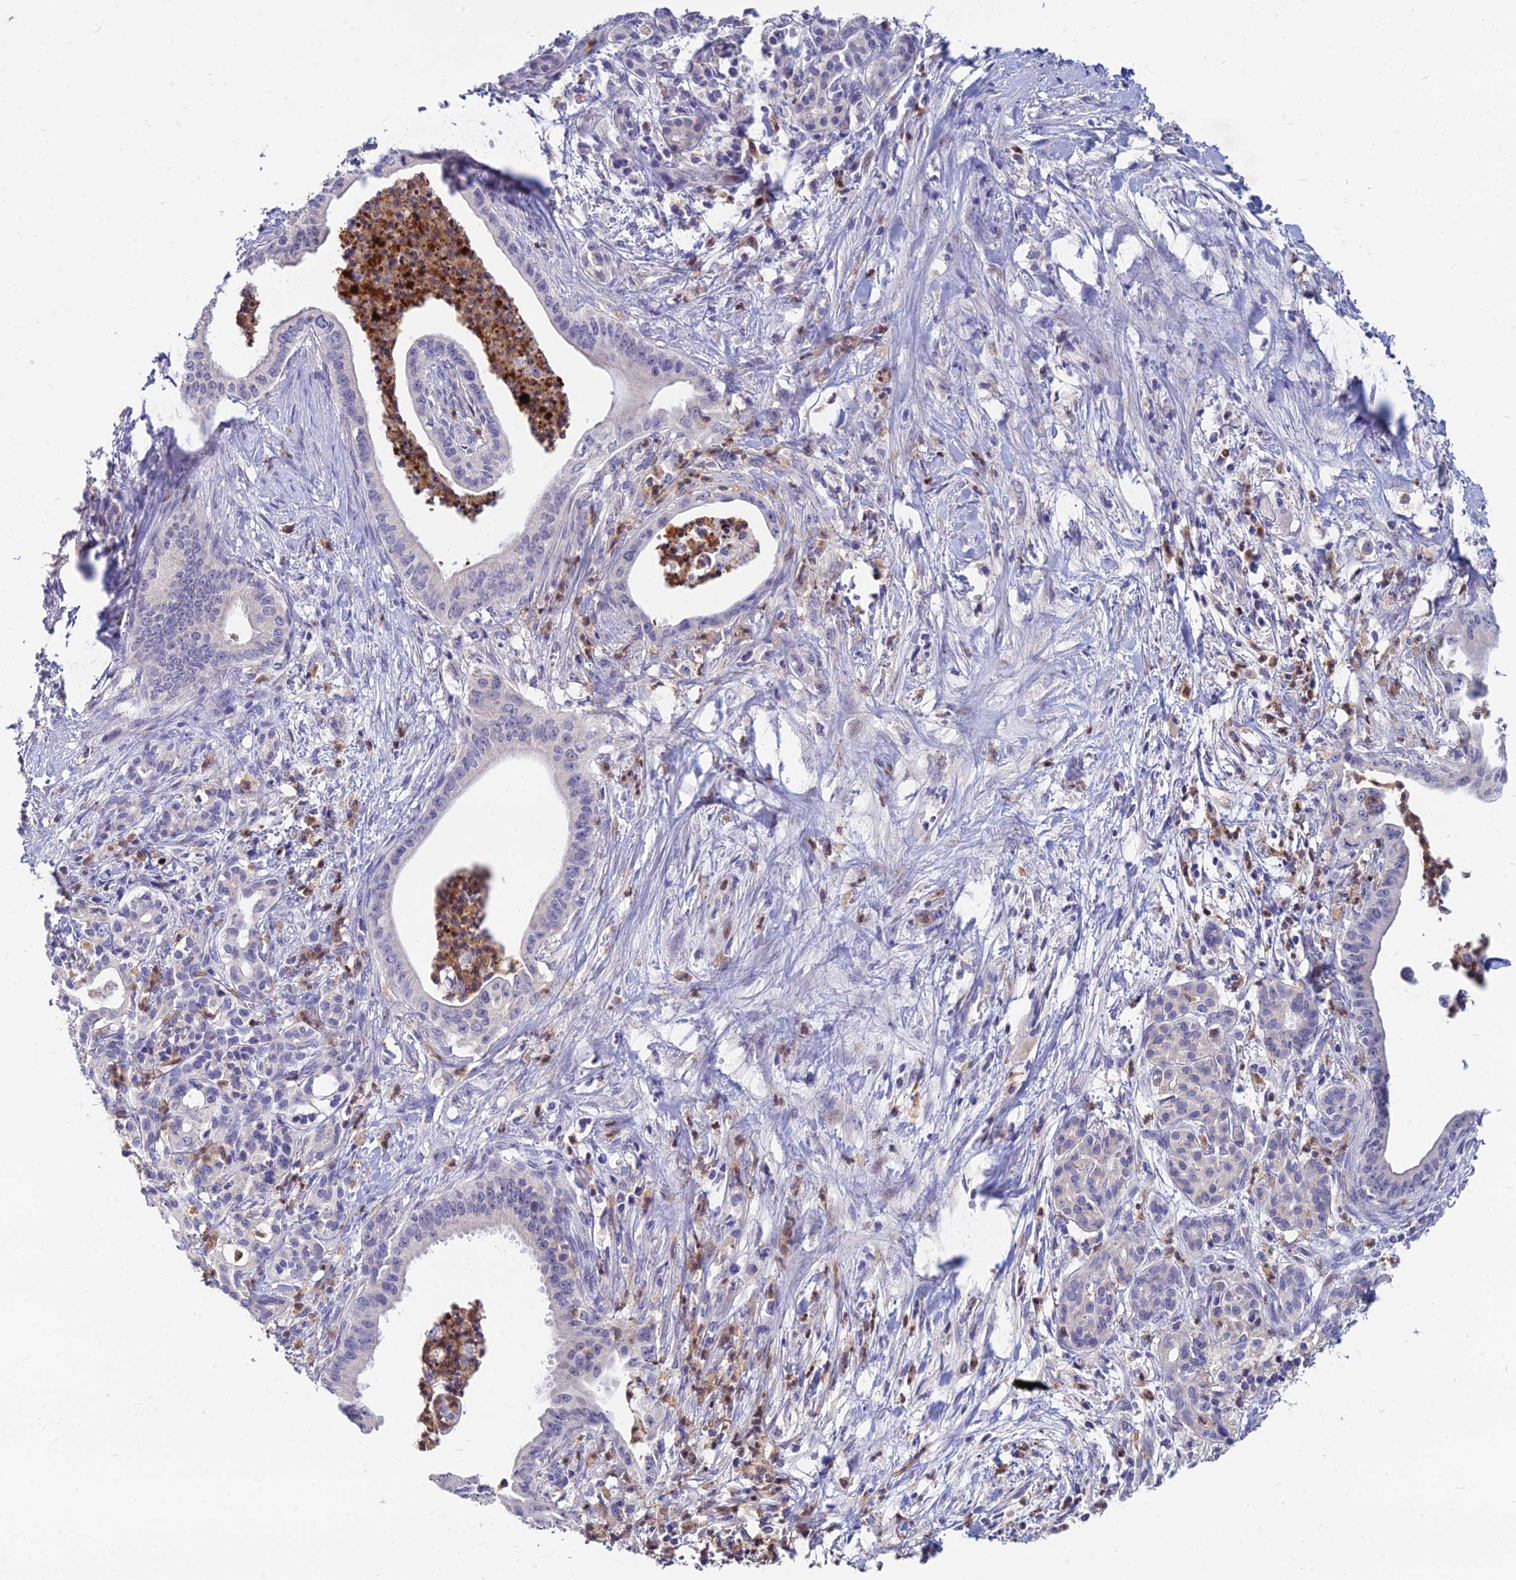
{"staining": {"intensity": "negative", "quantity": "none", "location": "none"}, "tissue": "pancreatic cancer", "cell_type": "Tumor cells", "image_type": "cancer", "snomed": [{"axis": "morphology", "description": "Adenocarcinoma, NOS"}, {"axis": "topography", "description": "Pancreas"}], "caption": "An immunohistochemistry (IHC) histopathology image of pancreatic adenocarcinoma is shown. There is no staining in tumor cells of pancreatic adenocarcinoma.", "gene": "GOLGA6D", "patient": {"sex": "male", "age": 58}}